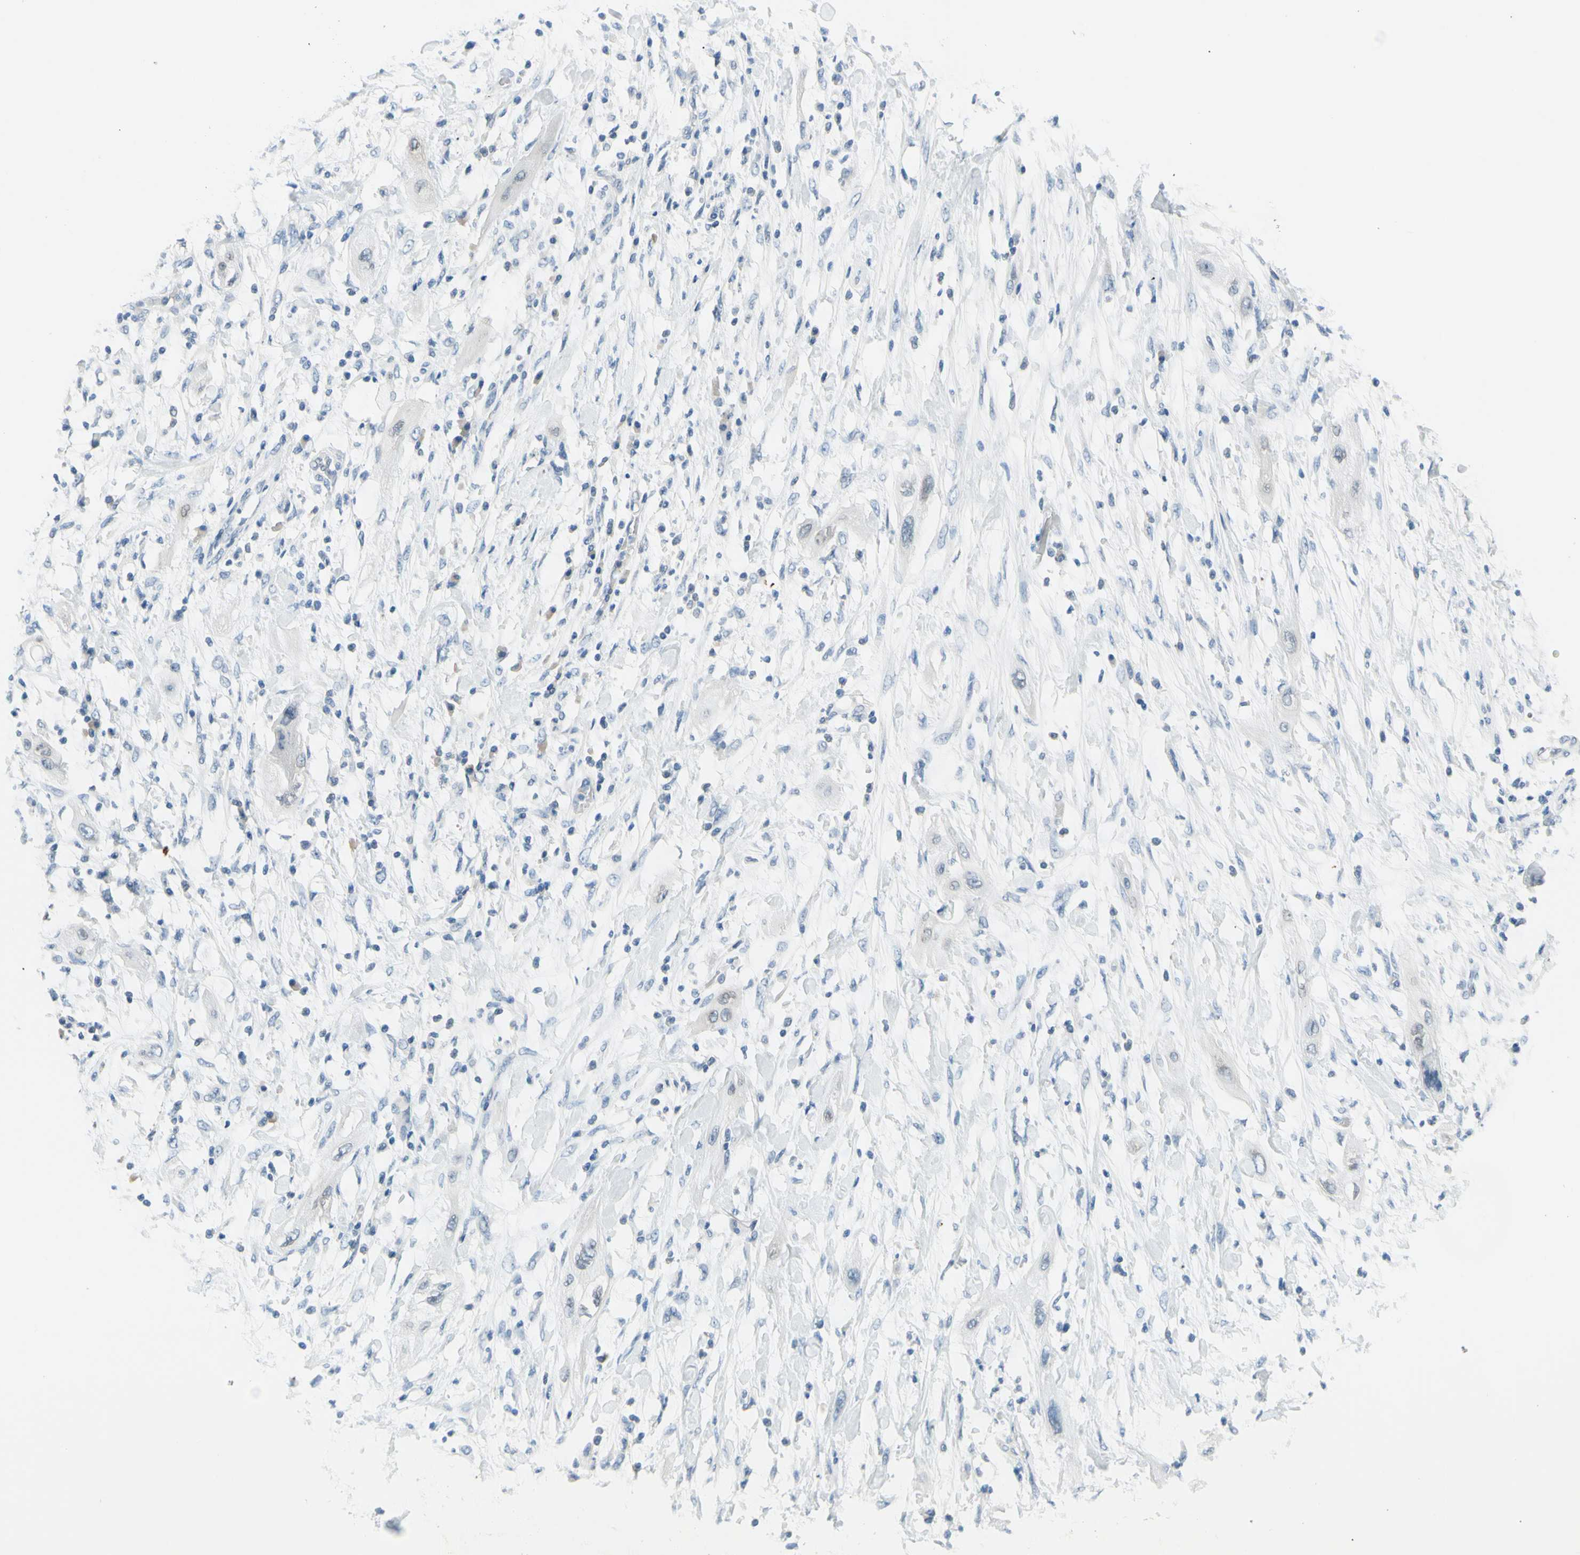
{"staining": {"intensity": "negative", "quantity": "none", "location": "none"}, "tissue": "lung cancer", "cell_type": "Tumor cells", "image_type": "cancer", "snomed": [{"axis": "morphology", "description": "Squamous cell carcinoma, NOS"}, {"axis": "topography", "description": "Lung"}], "caption": "An IHC photomicrograph of squamous cell carcinoma (lung) is shown. There is no staining in tumor cells of squamous cell carcinoma (lung).", "gene": "DCT", "patient": {"sex": "female", "age": 47}}